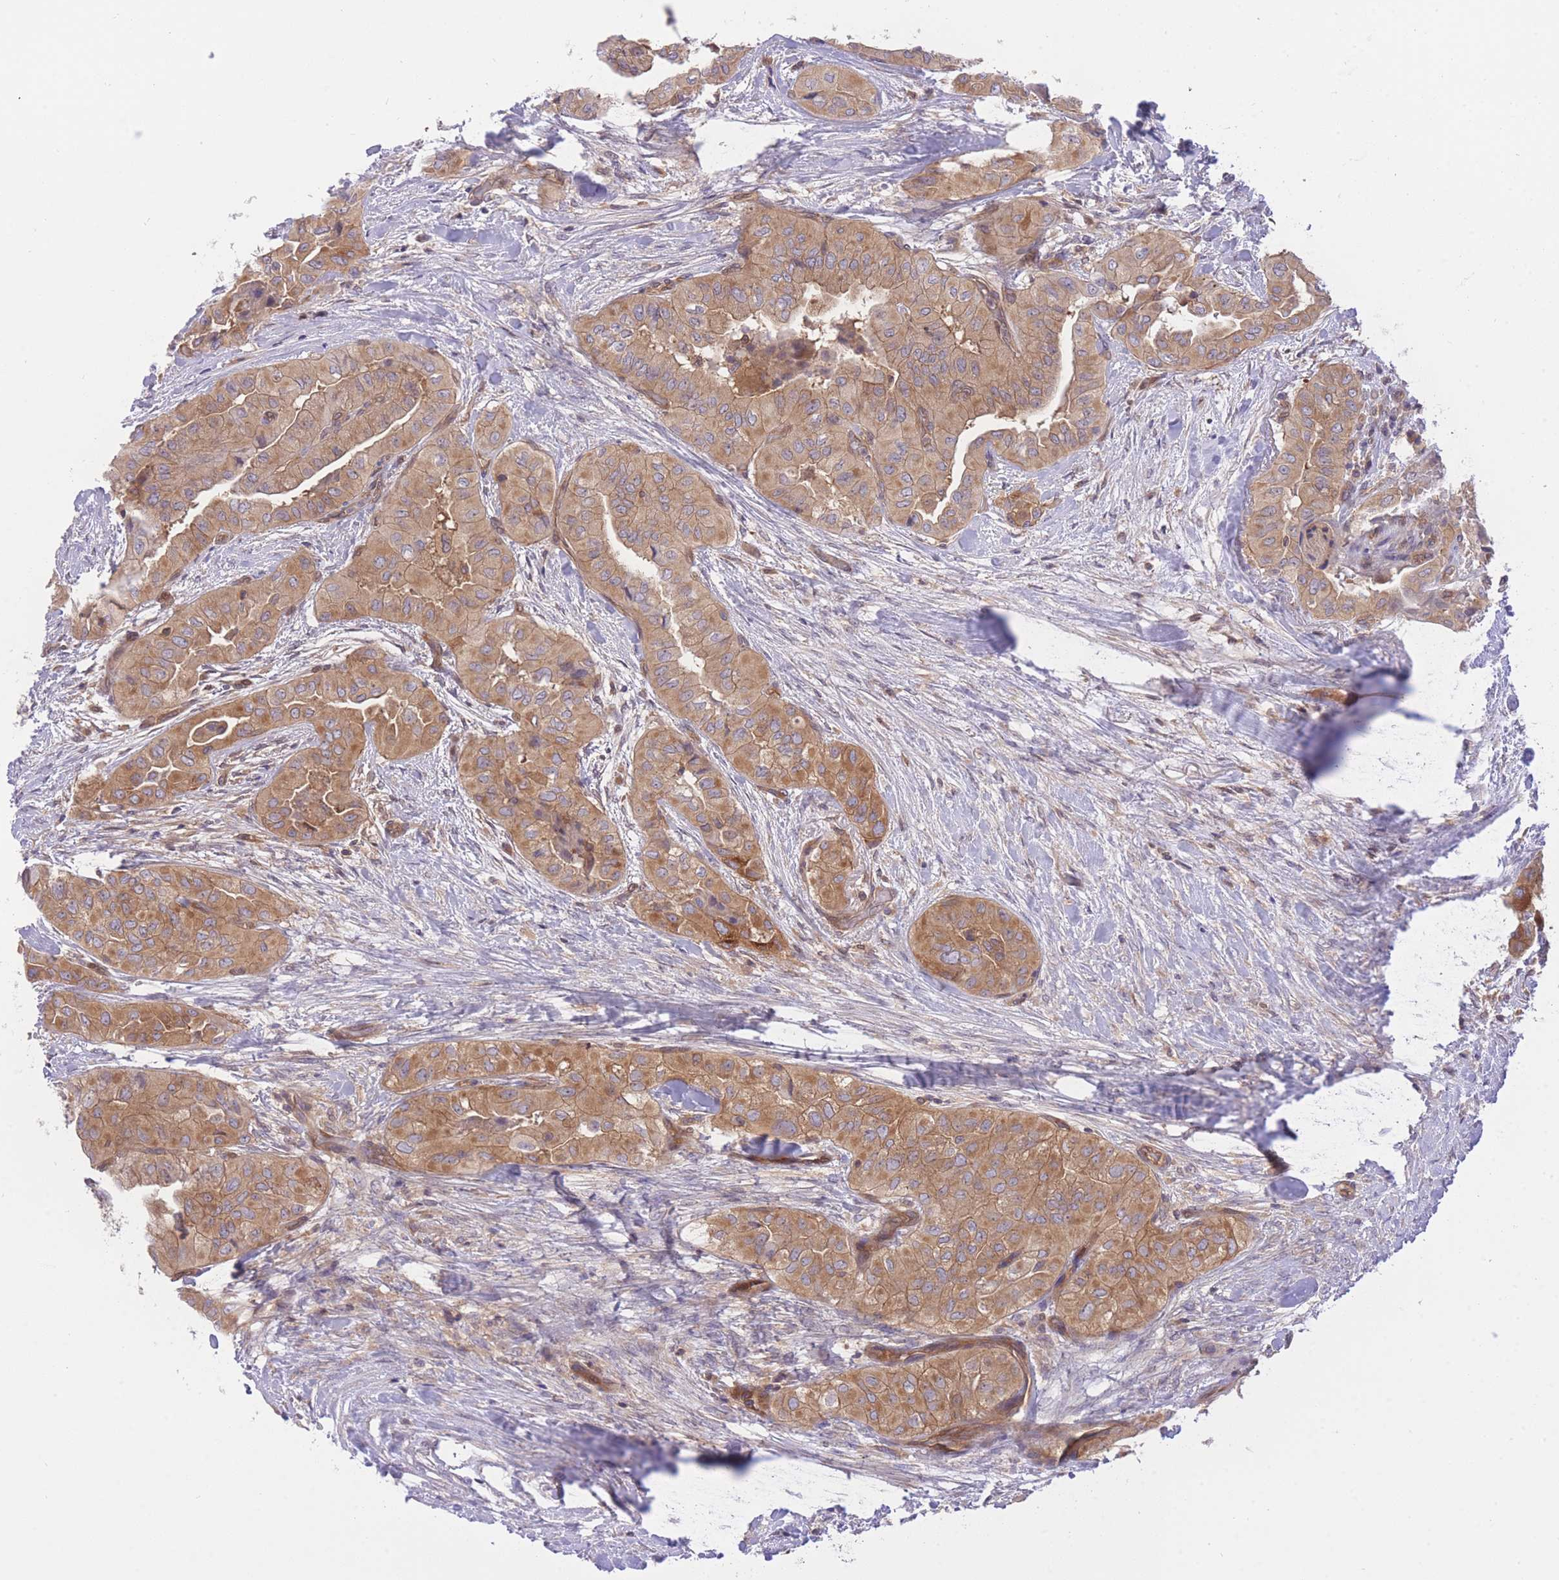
{"staining": {"intensity": "moderate", "quantity": "25%-75%", "location": "cytoplasmic/membranous"}, "tissue": "head and neck cancer", "cell_type": "Tumor cells", "image_type": "cancer", "snomed": [{"axis": "morphology", "description": "Adenocarcinoma, NOS"}, {"axis": "topography", "description": "Head-Neck"}], "caption": "A brown stain highlights moderate cytoplasmic/membranous positivity of a protein in head and neck adenocarcinoma tumor cells.", "gene": "PREP", "patient": {"sex": "male", "age": 66}}